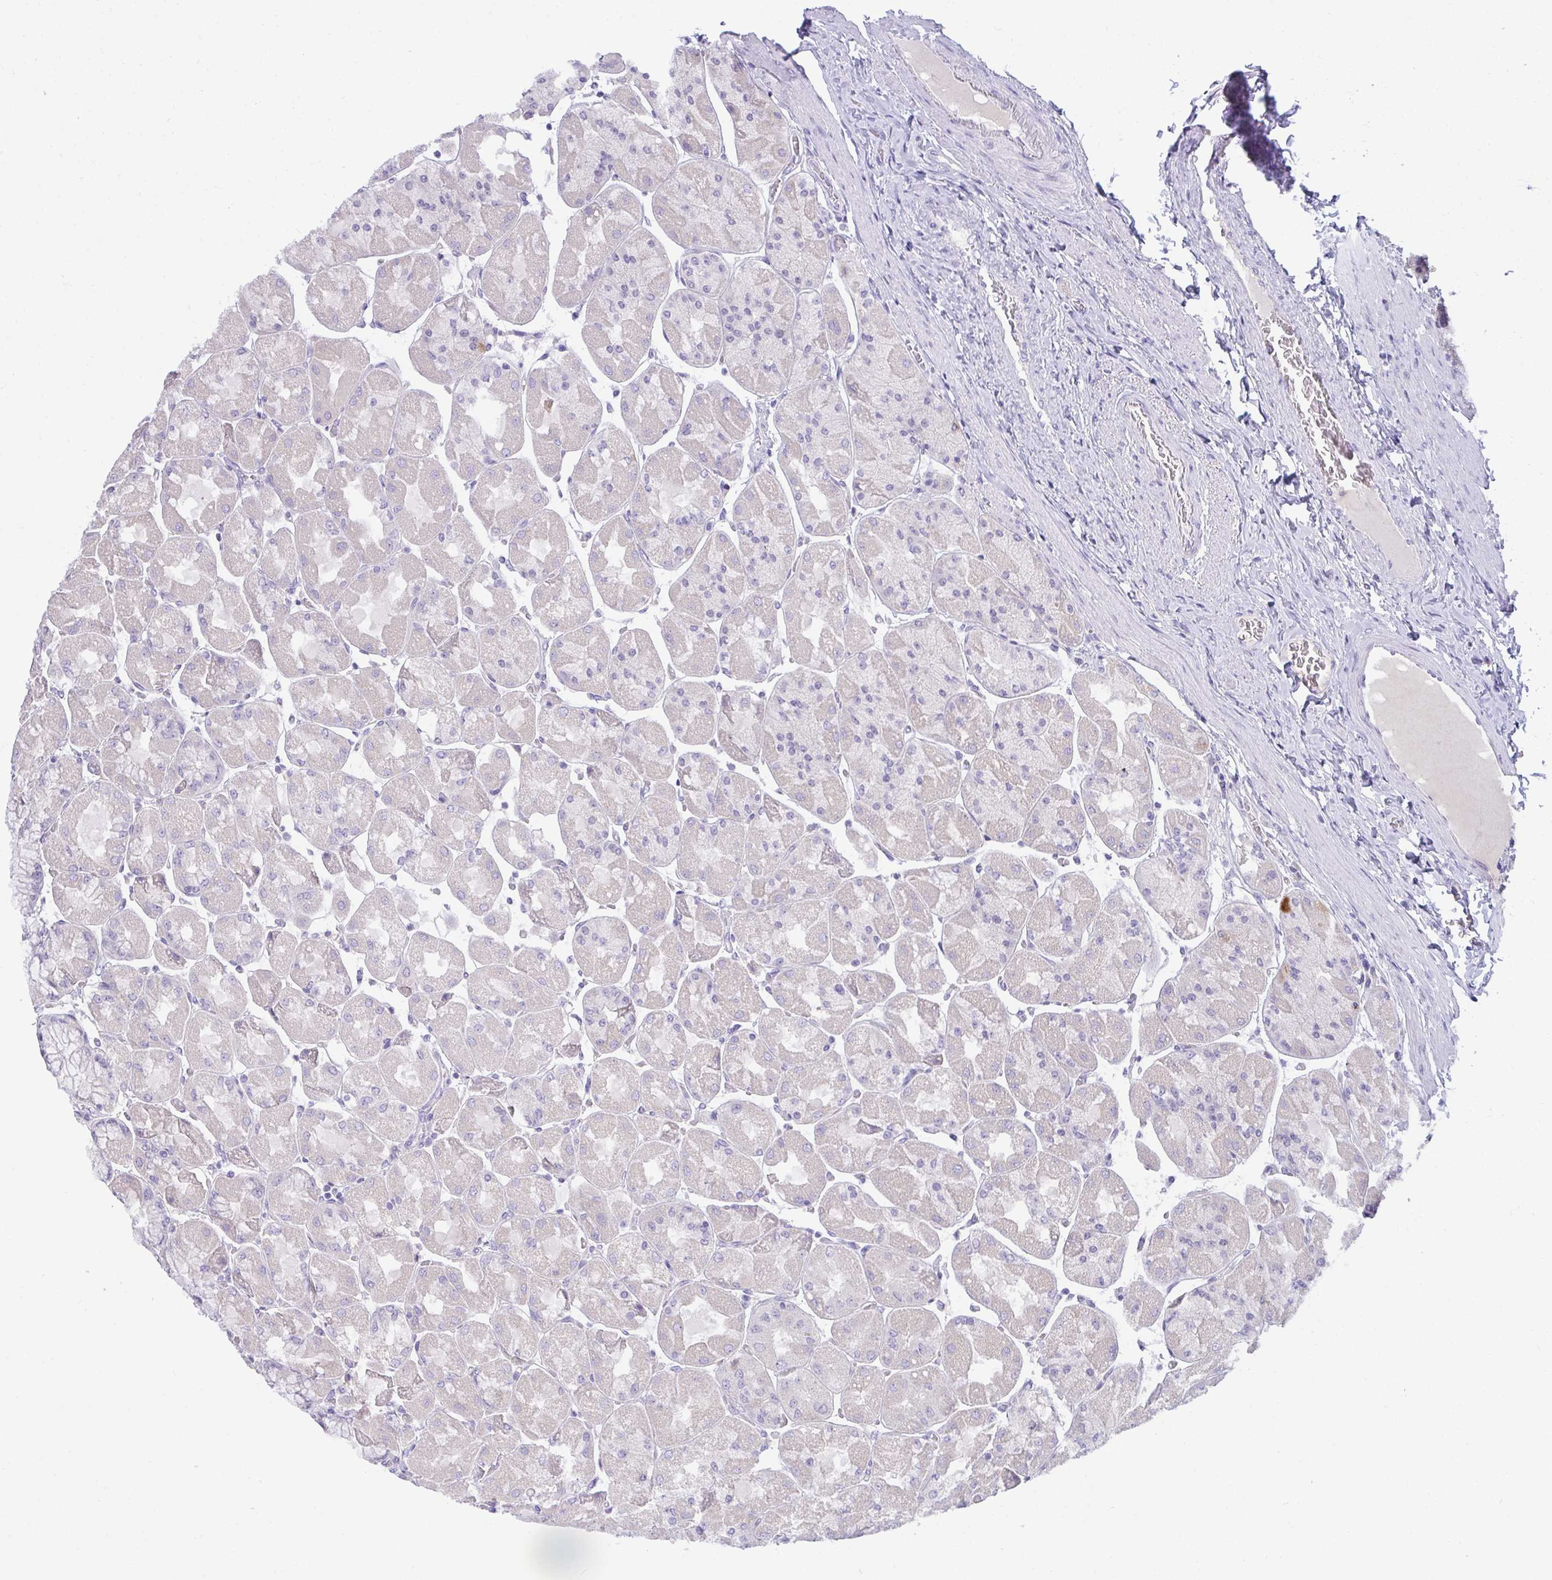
{"staining": {"intensity": "negative", "quantity": "none", "location": "none"}, "tissue": "stomach", "cell_type": "Glandular cells", "image_type": "normal", "snomed": [{"axis": "morphology", "description": "Normal tissue, NOS"}, {"axis": "topography", "description": "Stomach"}], "caption": "Glandular cells show no significant expression in benign stomach.", "gene": "SEMA6B", "patient": {"sex": "female", "age": 61}}